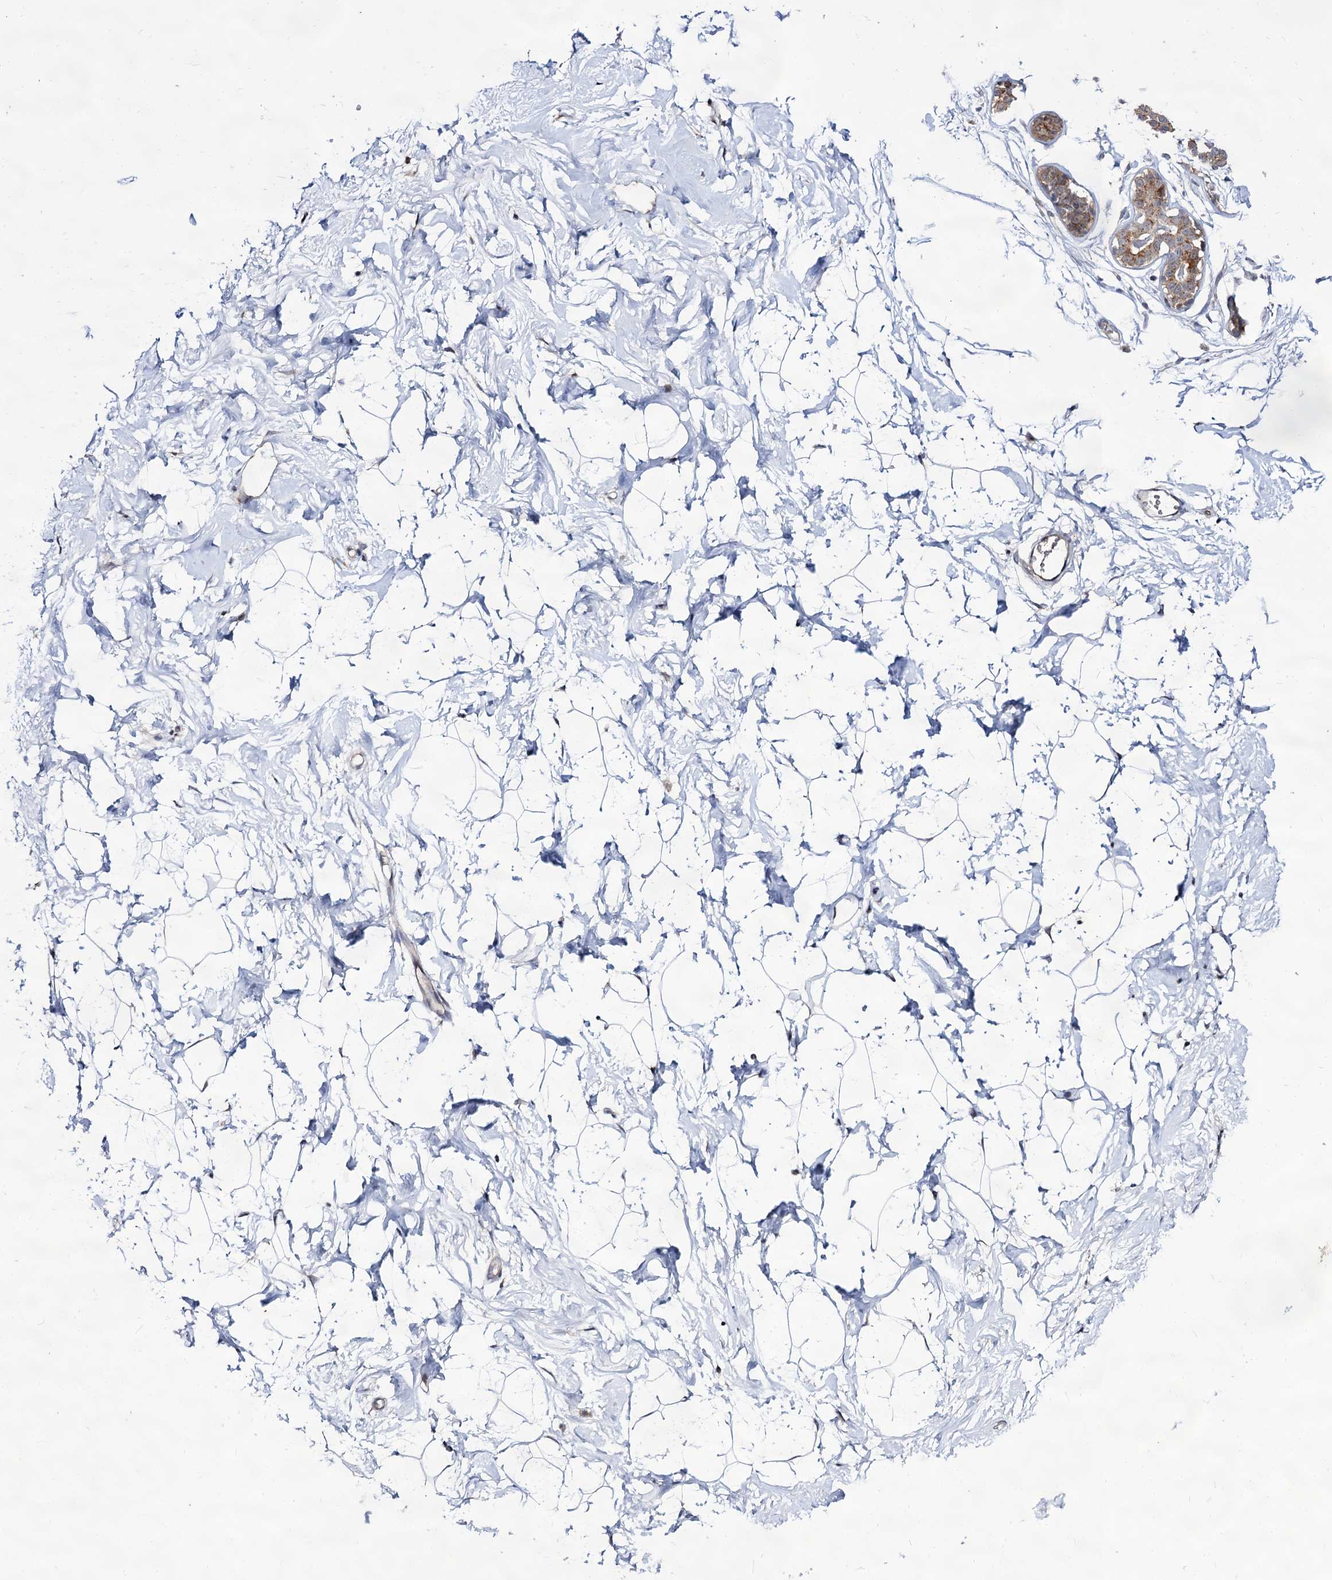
{"staining": {"intensity": "negative", "quantity": "none", "location": "none"}, "tissue": "breast", "cell_type": "Adipocytes", "image_type": "normal", "snomed": [{"axis": "morphology", "description": "Normal tissue, NOS"}, {"axis": "morphology", "description": "Adenoma, NOS"}, {"axis": "topography", "description": "Breast"}], "caption": "High magnification brightfield microscopy of normal breast stained with DAB (3,3'-diaminobenzidine) (brown) and counterstained with hematoxylin (blue): adipocytes show no significant expression.", "gene": "ARFIP2", "patient": {"sex": "female", "age": 23}}